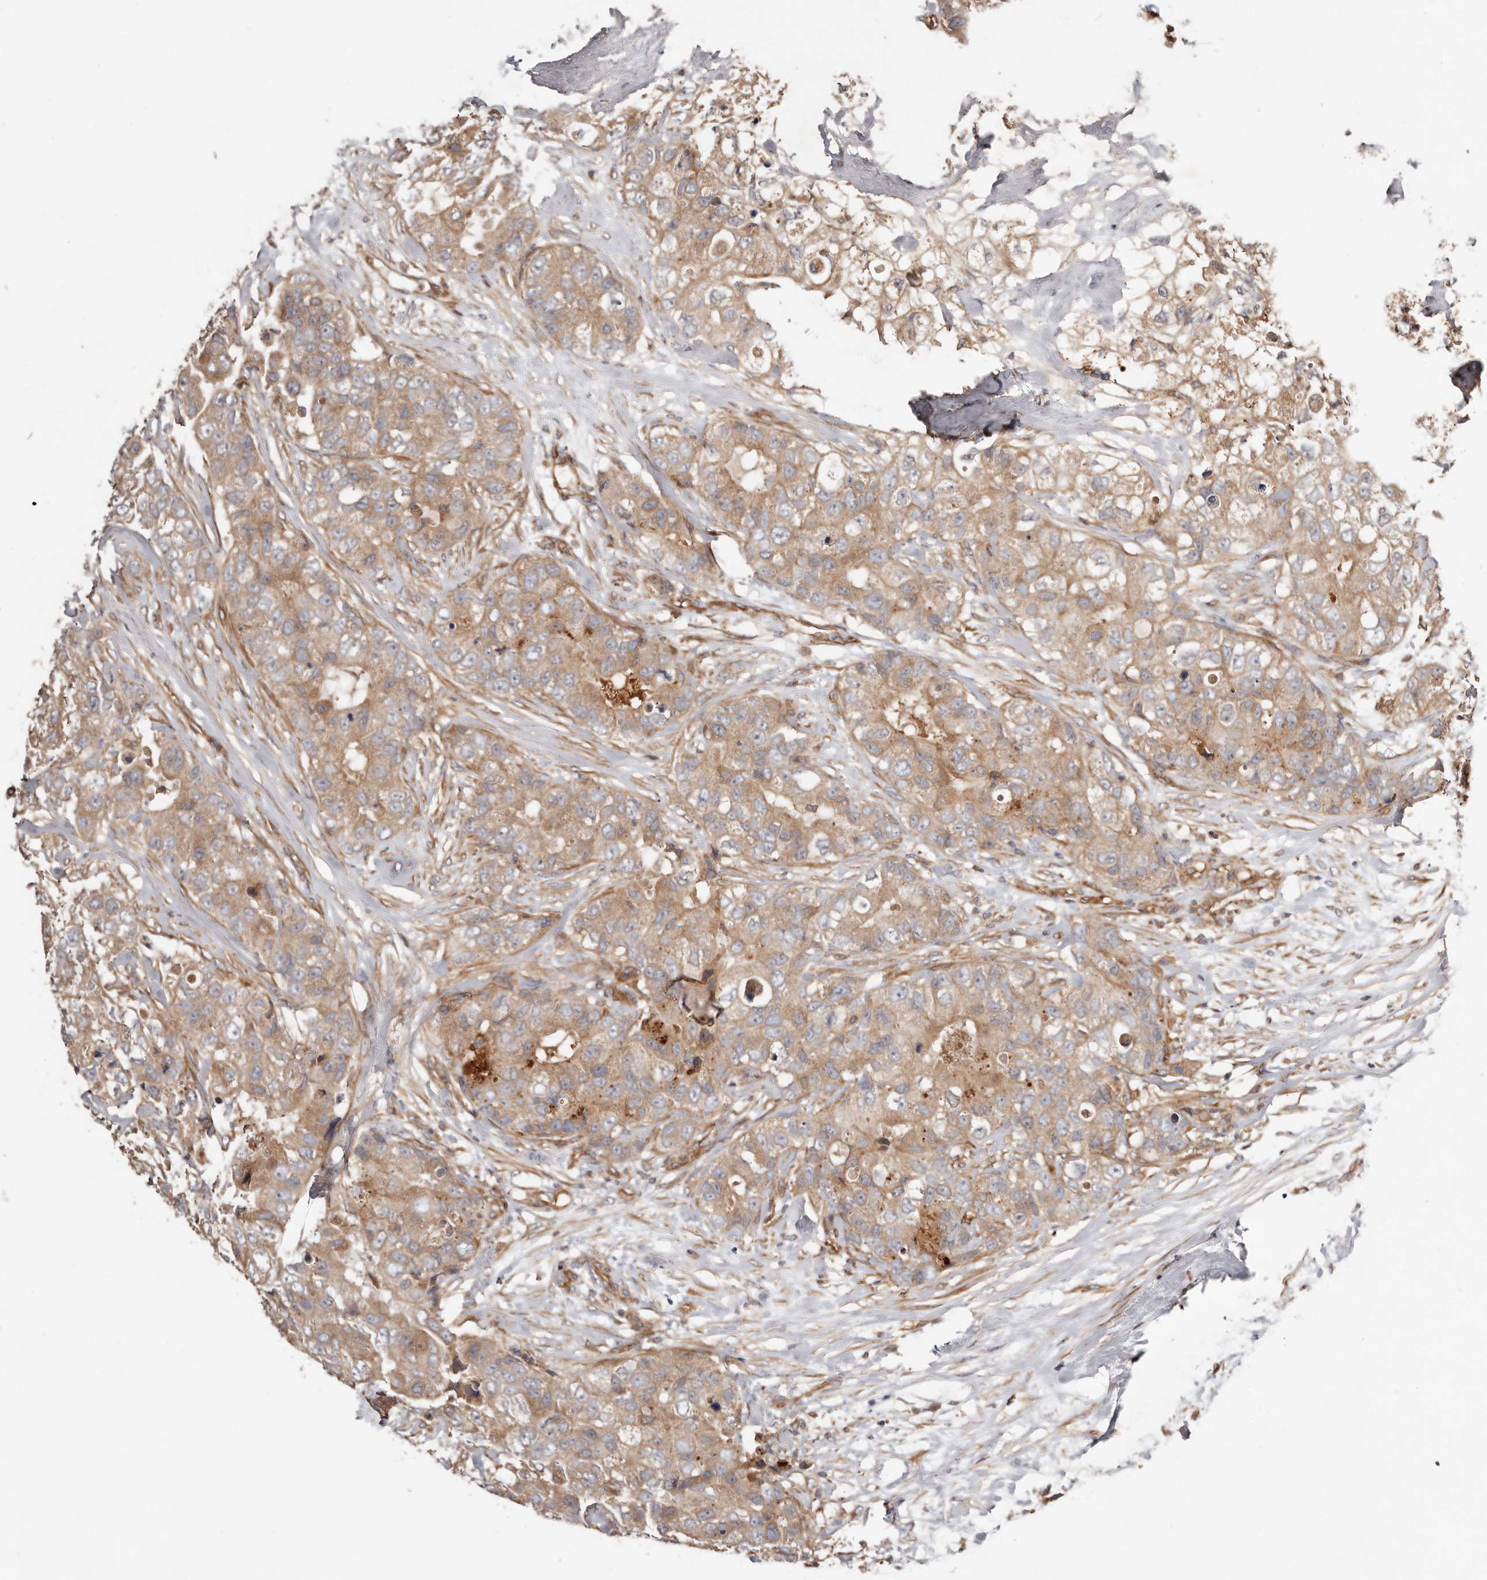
{"staining": {"intensity": "moderate", "quantity": ">75%", "location": "cytoplasmic/membranous"}, "tissue": "breast cancer", "cell_type": "Tumor cells", "image_type": "cancer", "snomed": [{"axis": "morphology", "description": "Duct carcinoma"}, {"axis": "topography", "description": "Breast"}], "caption": "The immunohistochemical stain highlights moderate cytoplasmic/membranous expression in tumor cells of infiltrating ductal carcinoma (breast) tissue. (DAB = brown stain, brightfield microscopy at high magnification).", "gene": "MACF1", "patient": {"sex": "female", "age": 62}}